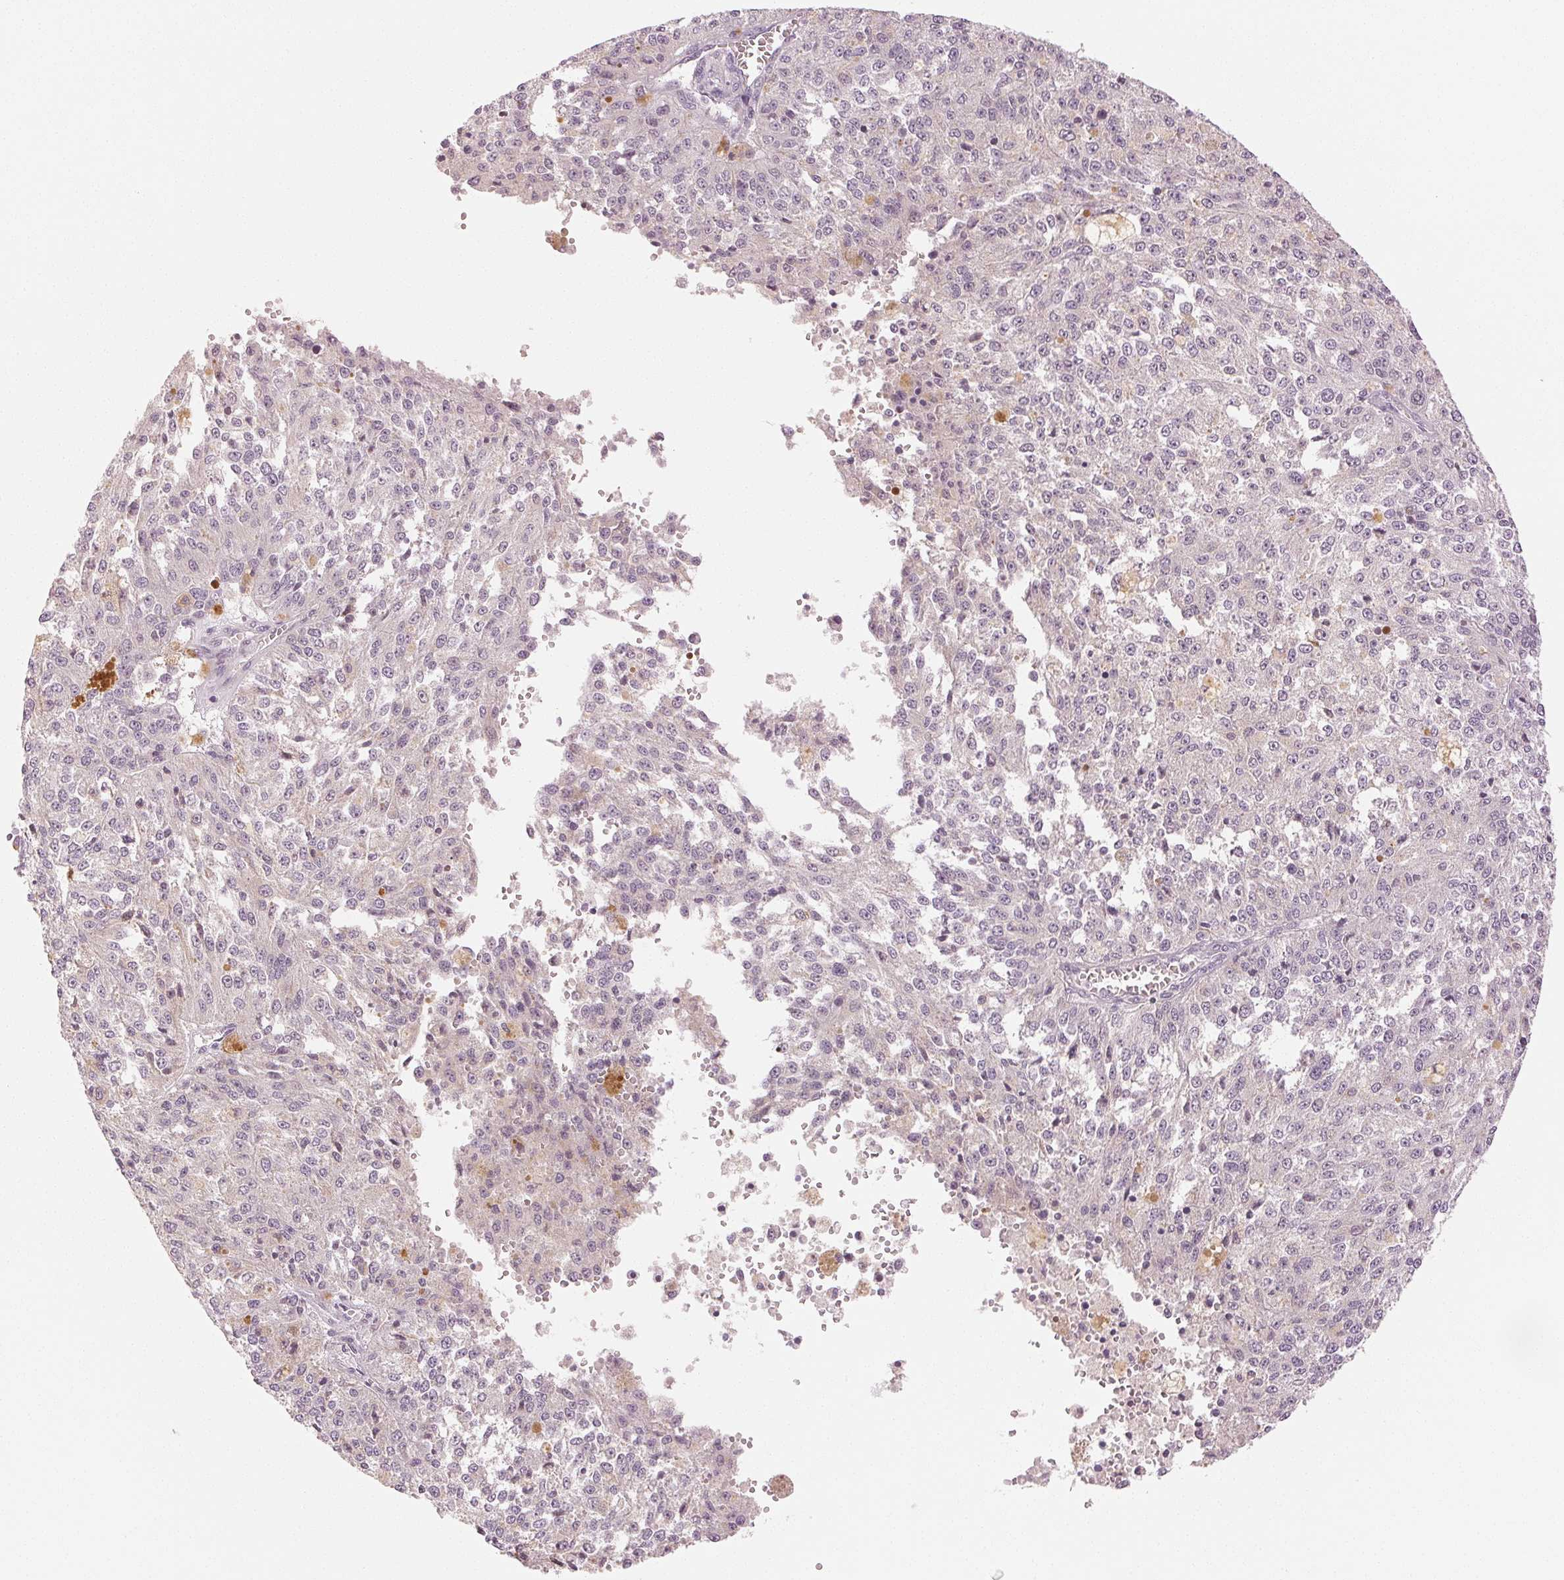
{"staining": {"intensity": "negative", "quantity": "none", "location": "none"}, "tissue": "melanoma", "cell_type": "Tumor cells", "image_type": "cancer", "snomed": [{"axis": "morphology", "description": "Malignant melanoma, Metastatic site"}, {"axis": "topography", "description": "Lymph node"}], "caption": "Protein analysis of melanoma displays no significant staining in tumor cells.", "gene": "MAP1LC3A", "patient": {"sex": "female", "age": 64}}